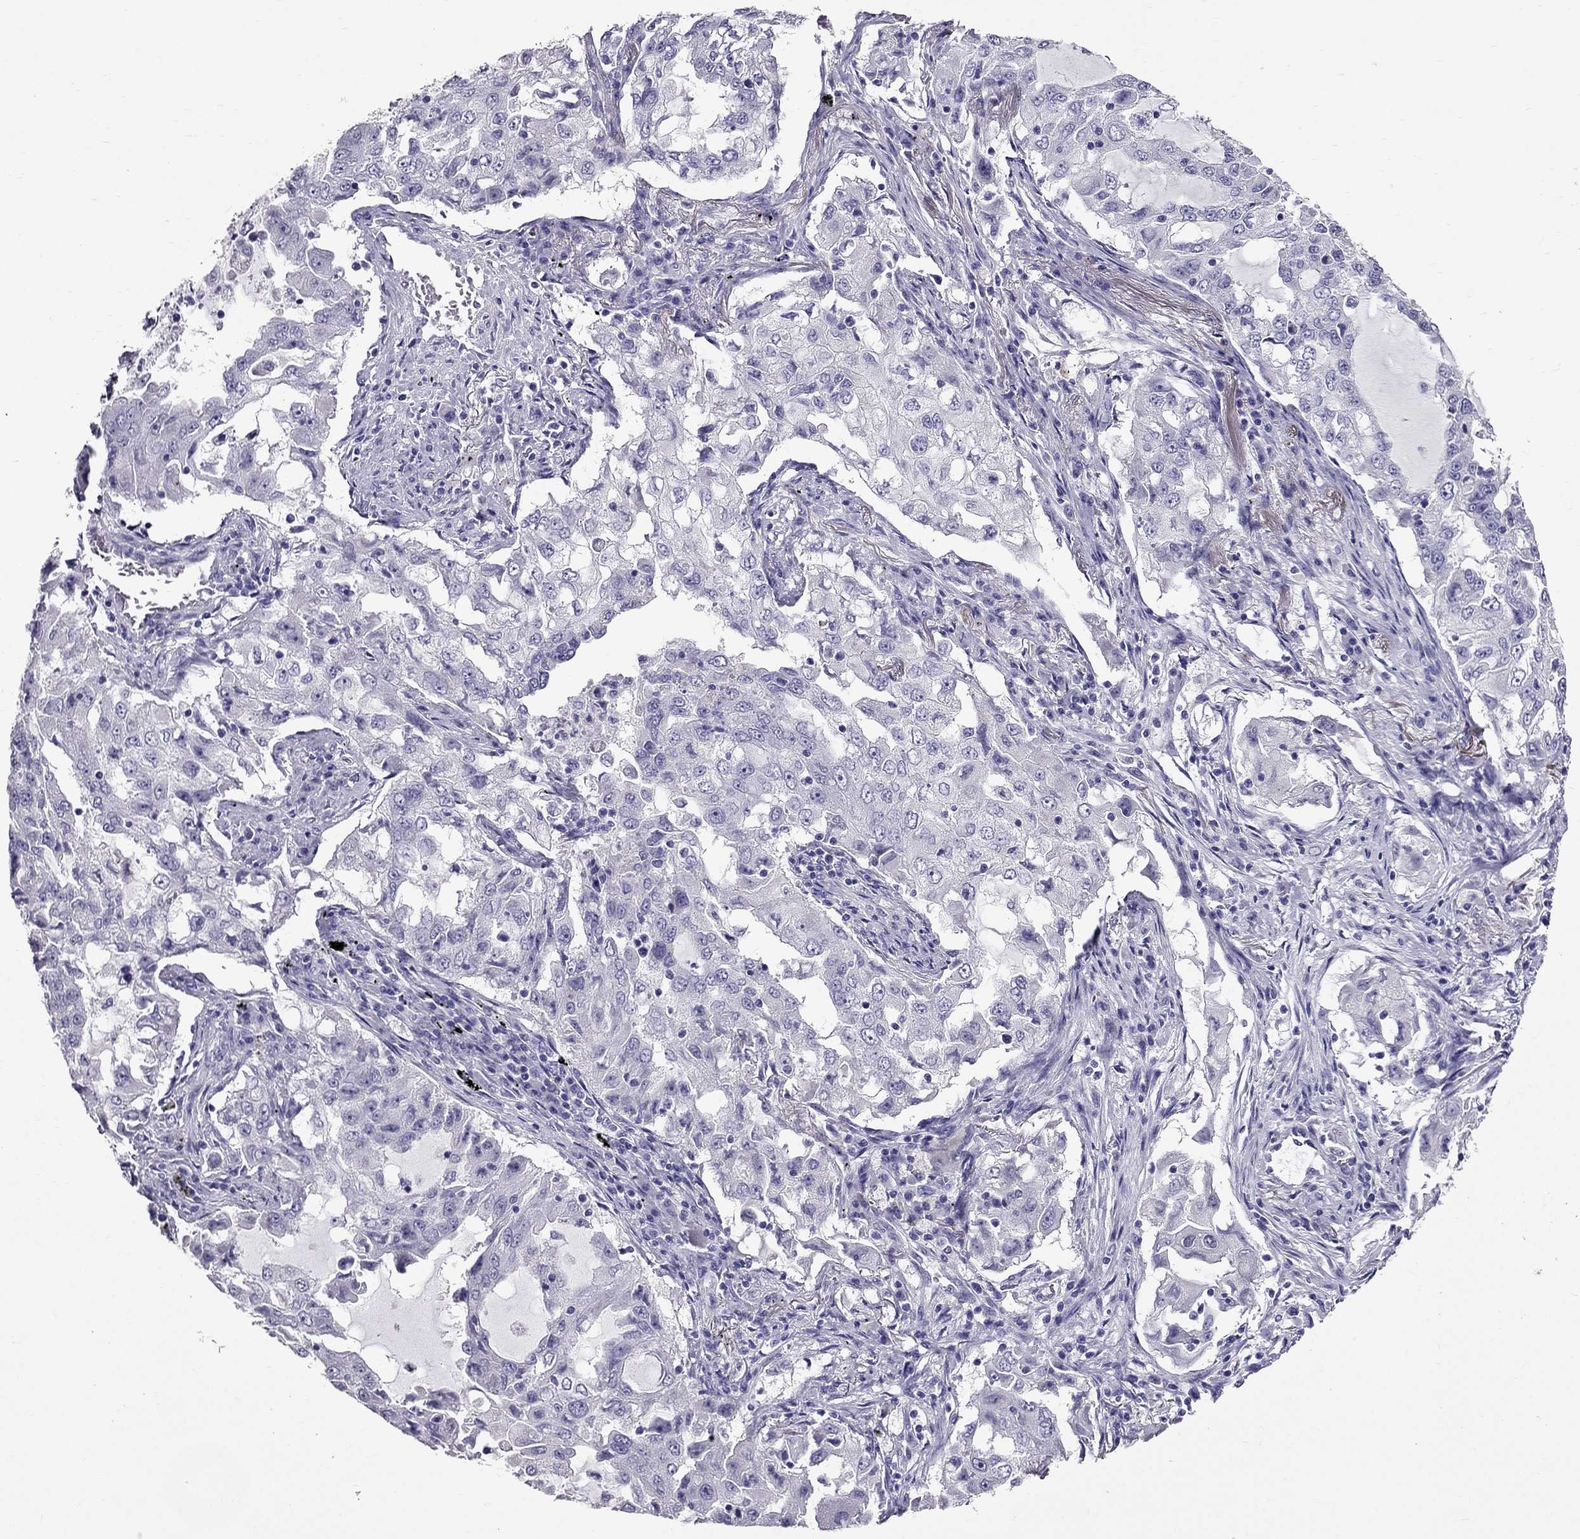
{"staining": {"intensity": "negative", "quantity": "none", "location": "none"}, "tissue": "lung cancer", "cell_type": "Tumor cells", "image_type": "cancer", "snomed": [{"axis": "morphology", "description": "Adenocarcinoma, NOS"}, {"axis": "topography", "description": "Lung"}], "caption": "An immunohistochemistry photomicrograph of lung cancer (adenocarcinoma) is shown. There is no staining in tumor cells of lung cancer (adenocarcinoma).", "gene": "ZNF541", "patient": {"sex": "female", "age": 61}}